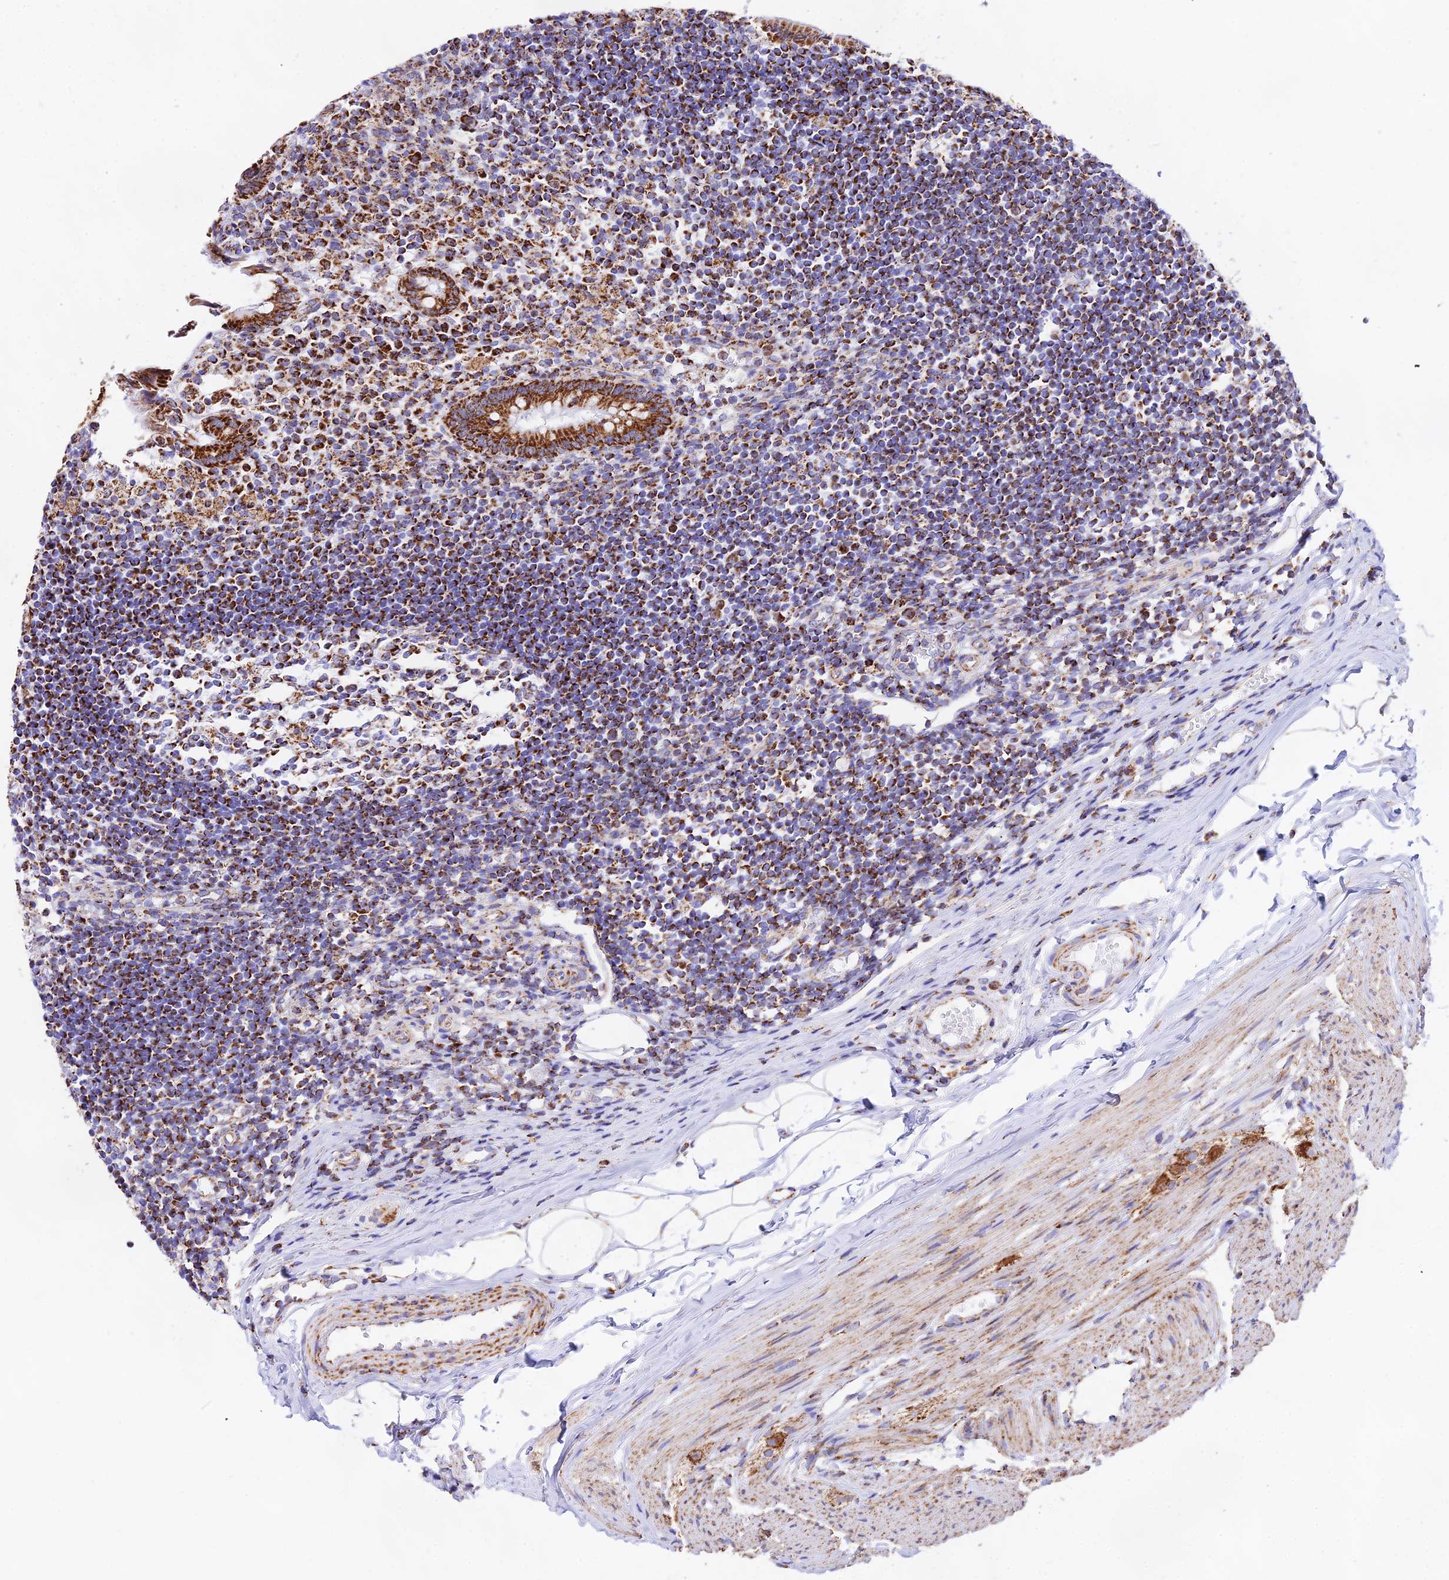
{"staining": {"intensity": "strong", "quantity": ">75%", "location": "cytoplasmic/membranous"}, "tissue": "appendix", "cell_type": "Glandular cells", "image_type": "normal", "snomed": [{"axis": "morphology", "description": "Normal tissue, NOS"}, {"axis": "topography", "description": "Appendix"}], "caption": "IHC photomicrograph of normal appendix stained for a protein (brown), which reveals high levels of strong cytoplasmic/membranous expression in approximately >75% of glandular cells.", "gene": "ATP5PD", "patient": {"sex": "female", "age": 17}}